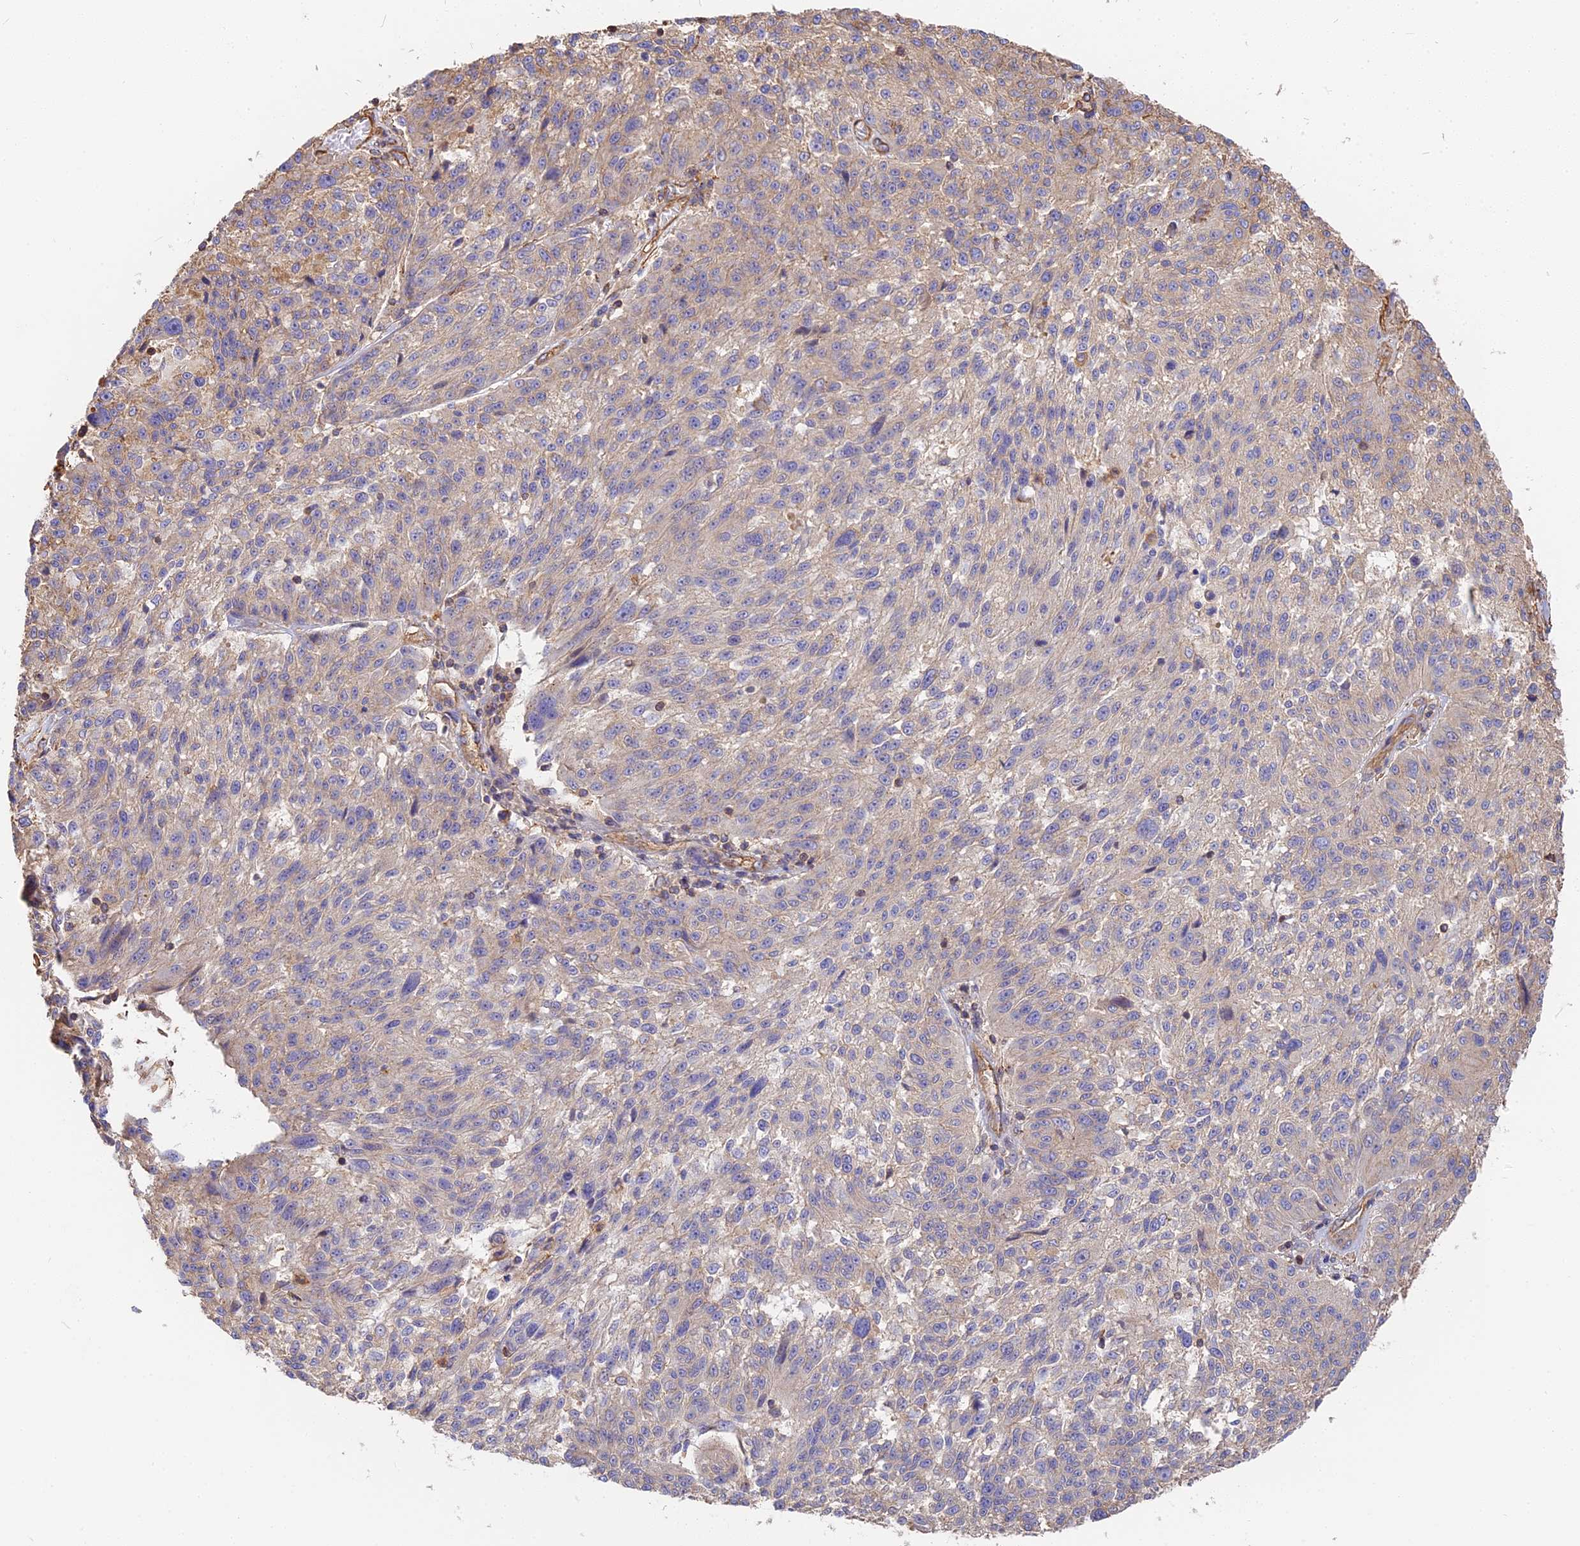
{"staining": {"intensity": "negative", "quantity": "none", "location": "none"}, "tissue": "melanoma", "cell_type": "Tumor cells", "image_type": "cancer", "snomed": [{"axis": "morphology", "description": "Malignant melanoma, NOS"}, {"axis": "topography", "description": "Skin"}], "caption": "High power microscopy histopathology image of an IHC photomicrograph of malignant melanoma, revealing no significant staining in tumor cells.", "gene": "VPS18", "patient": {"sex": "male", "age": 53}}